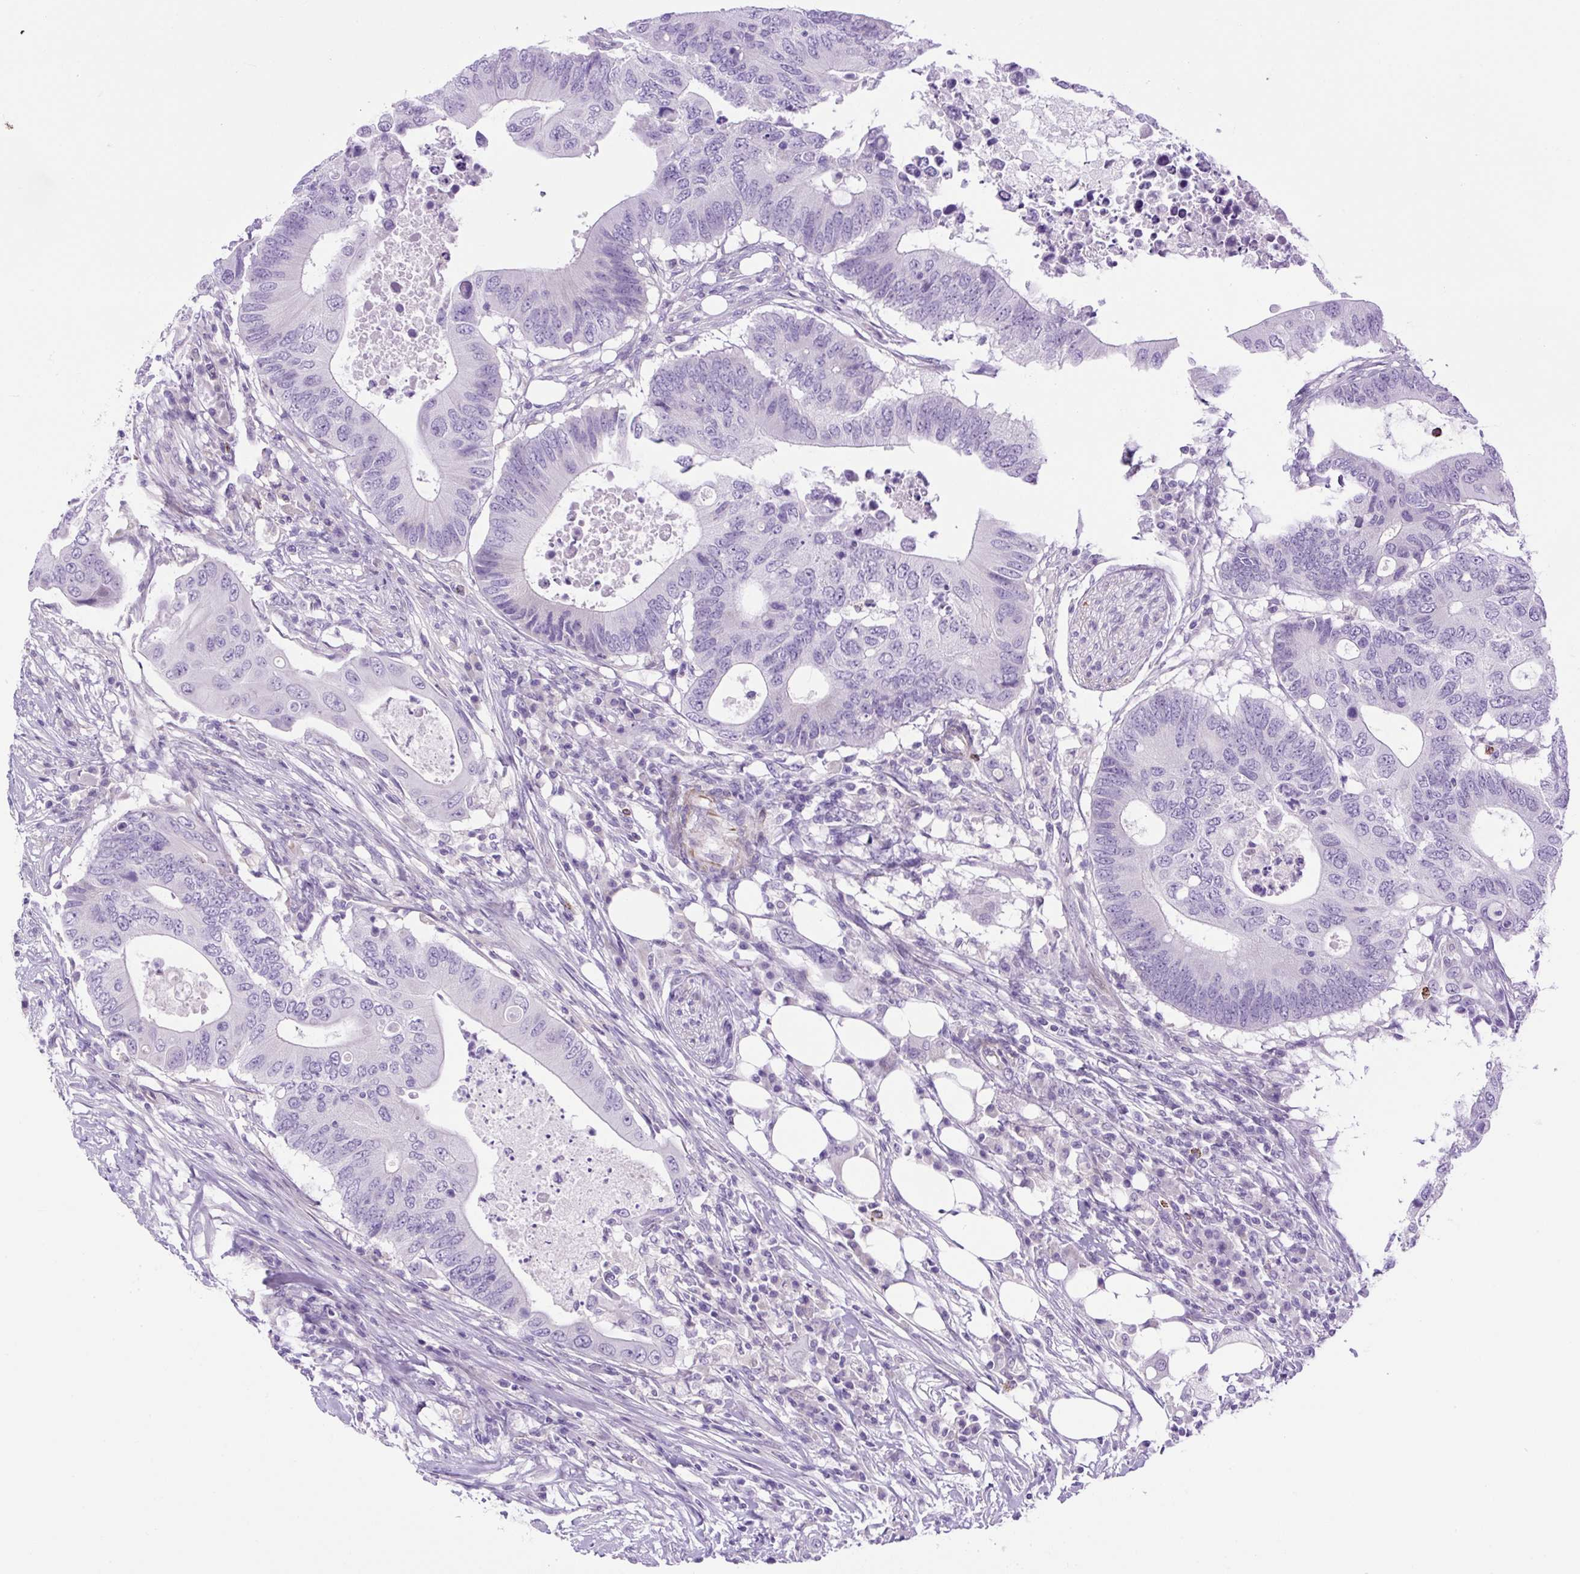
{"staining": {"intensity": "negative", "quantity": "none", "location": "none"}, "tissue": "colorectal cancer", "cell_type": "Tumor cells", "image_type": "cancer", "snomed": [{"axis": "morphology", "description": "Adenocarcinoma, NOS"}, {"axis": "topography", "description": "Colon"}], "caption": "Immunohistochemistry (IHC) photomicrograph of neoplastic tissue: adenocarcinoma (colorectal) stained with DAB displays no significant protein staining in tumor cells.", "gene": "VWA7", "patient": {"sex": "male", "age": 71}}